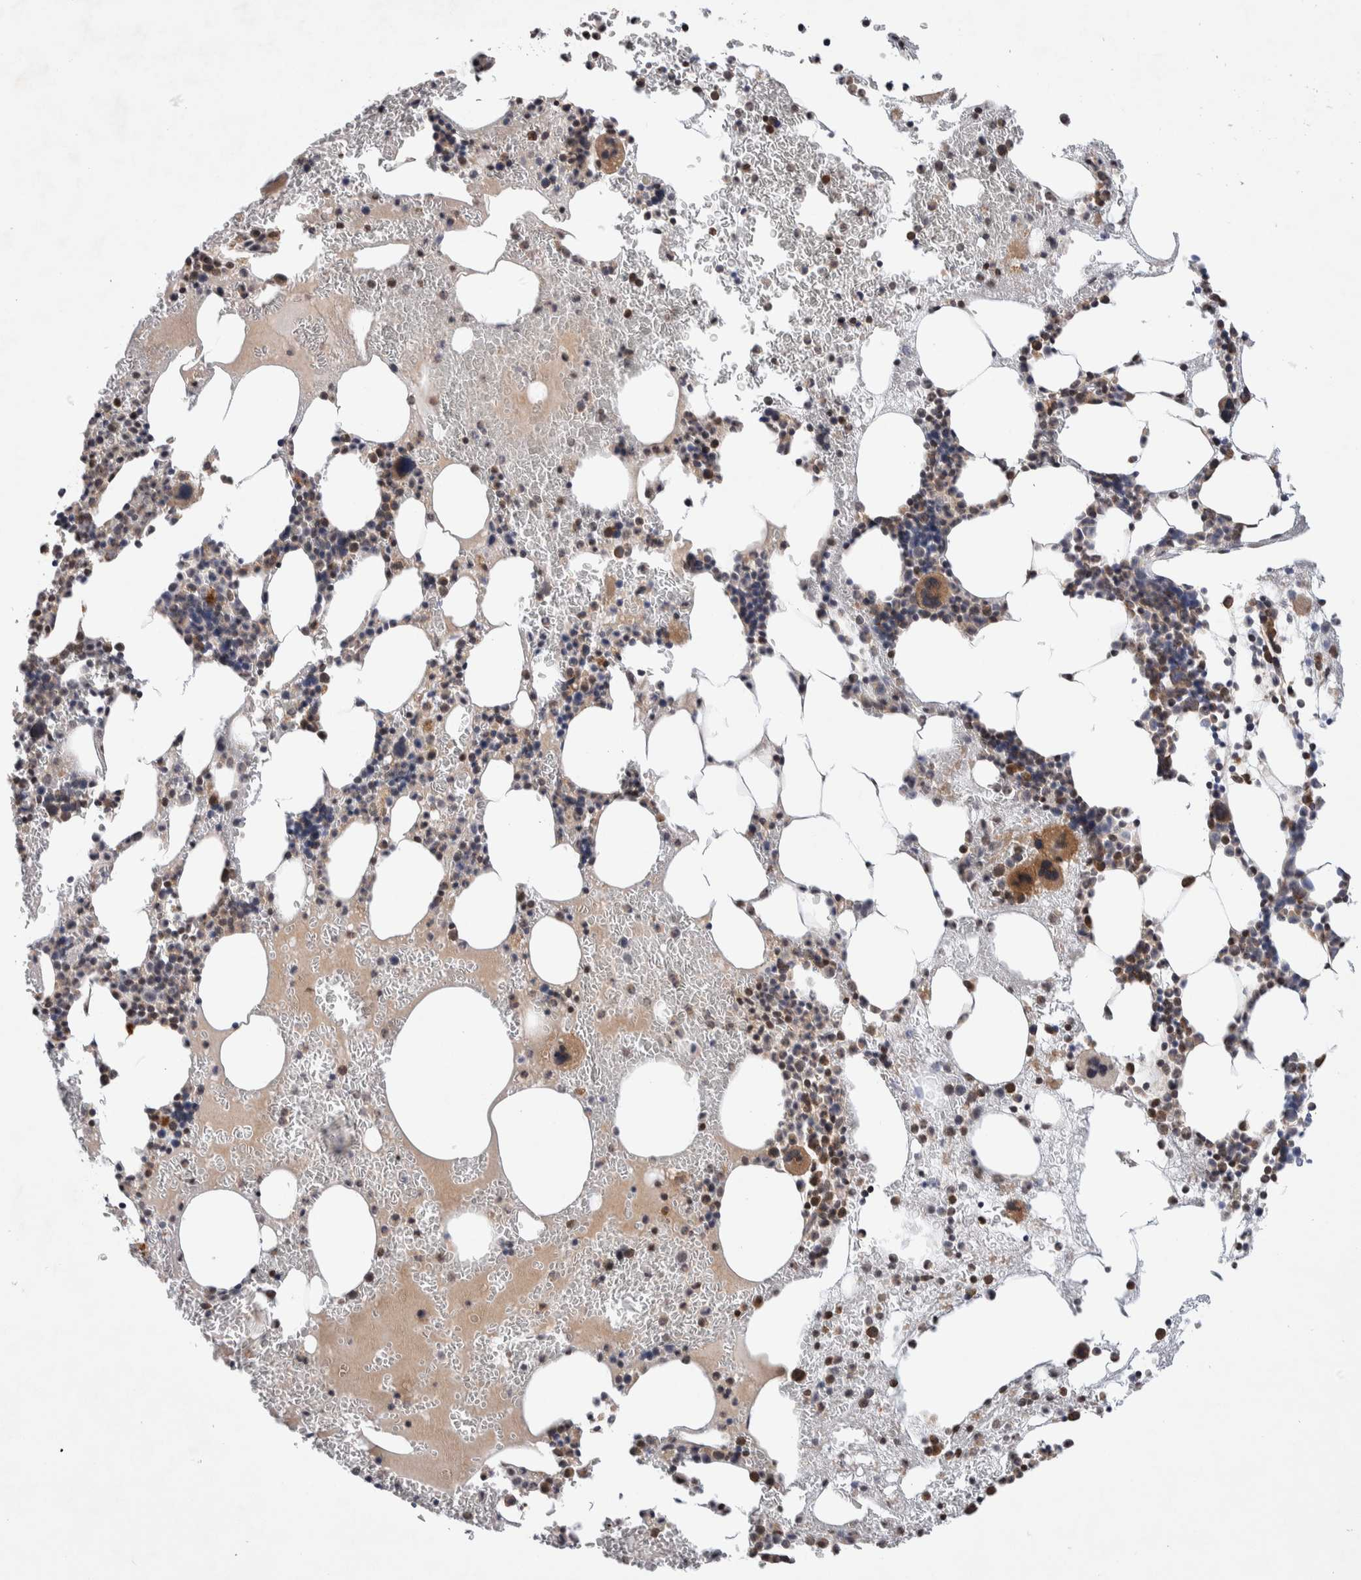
{"staining": {"intensity": "moderate", "quantity": "25%-75%", "location": "cytoplasmic/membranous"}, "tissue": "bone marrow", "cell_type": "Hematopoietic cells", "image_type": "normal", "snomed": [{"axis": "morphology", "description": "Normal tissue, NOS"}, {"axis": "morphology", "description": "Inflammation, NOS"}, {"axis": "topography", "description": "Bone marrow"}], "caption": "A high-resolution micrograph shows immunohistochemistry staining of benign bone marrow, which shows moderate cytoplasmic/membranous positivity in approximately 25%-75% of hematopoietic cells. (brown staining indicates protein expression, while blue staining denotes nuclei).", "gene": "LZTS1", "patient": {"sex": "female", "age": 67}}